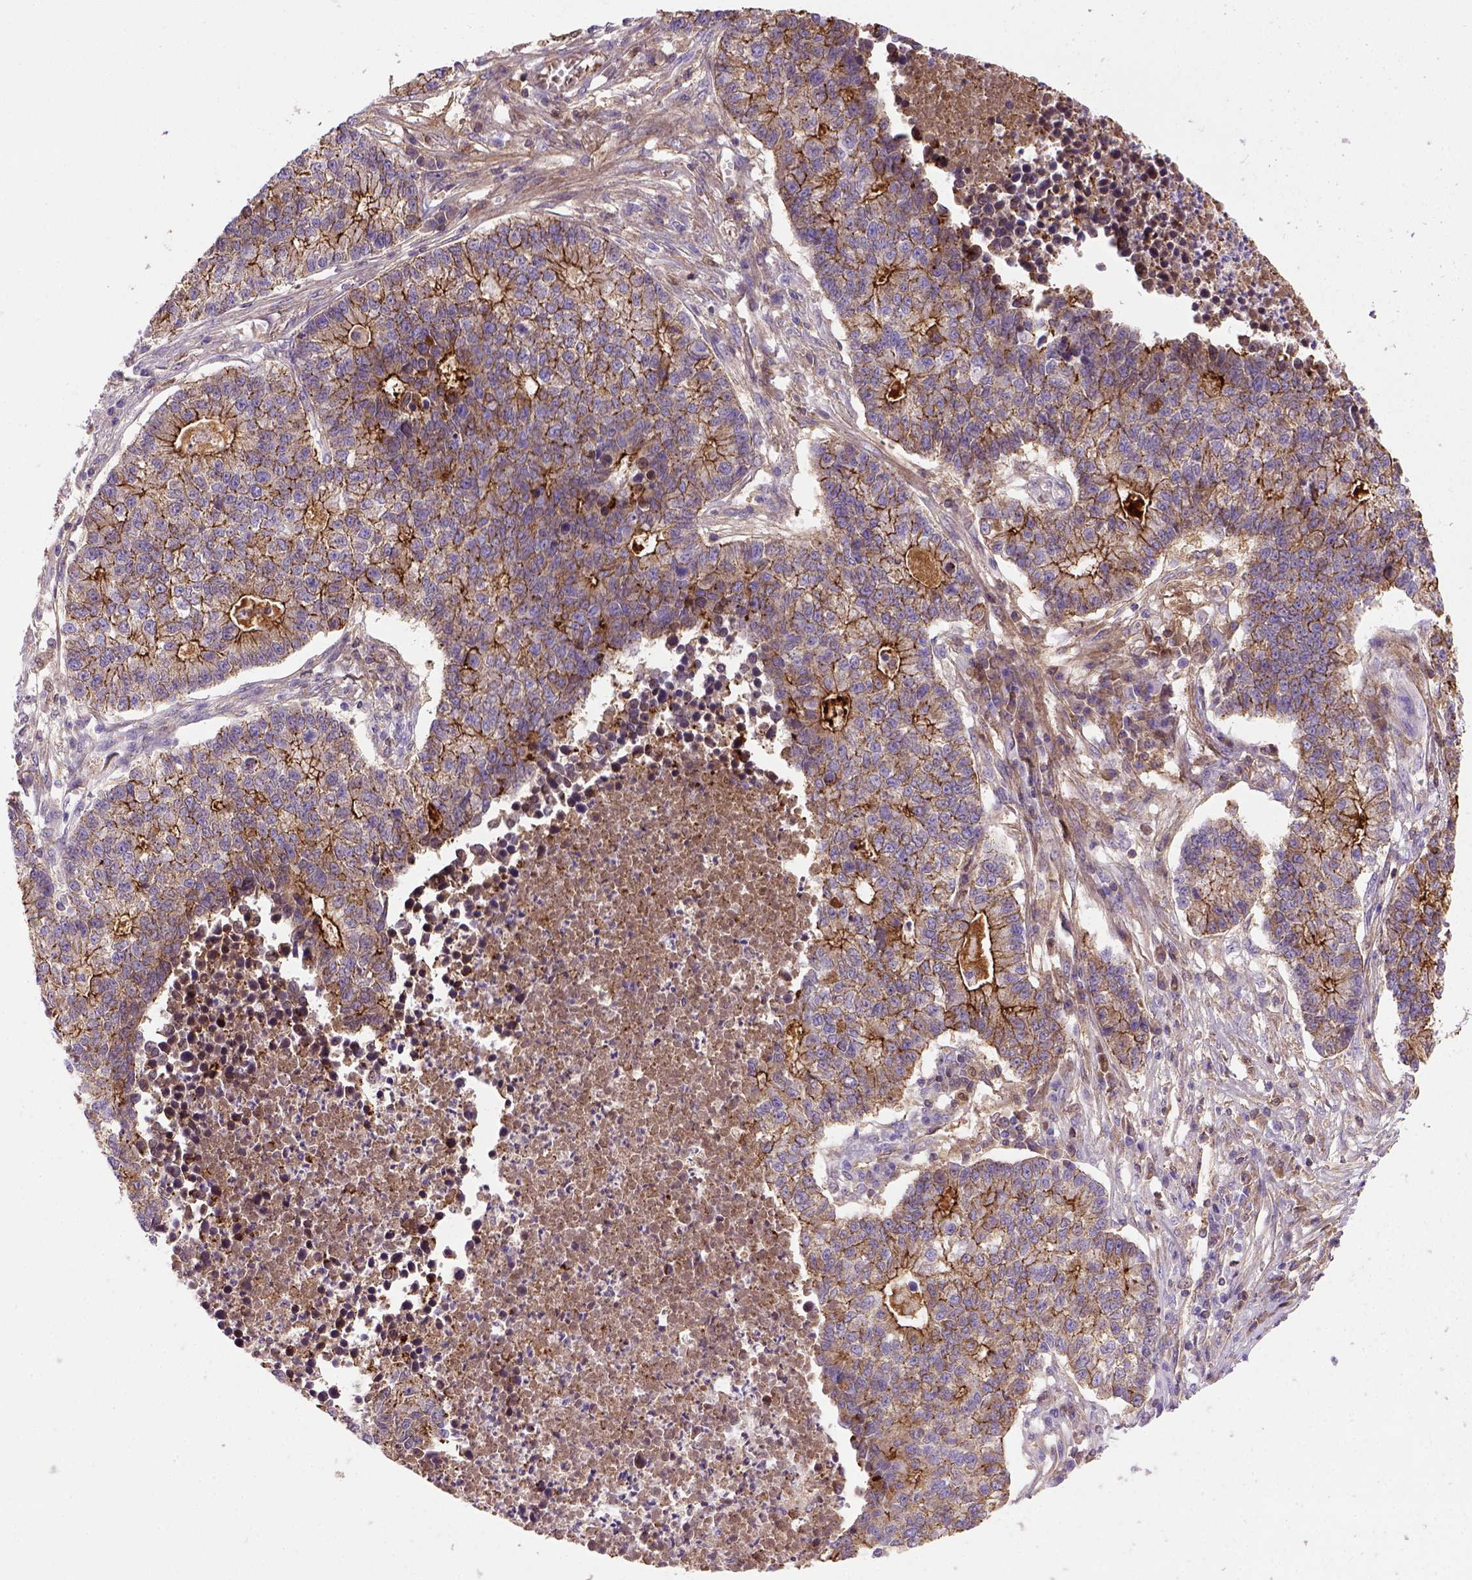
{"staining": {"intensity": "moderate", "quantity": "25%-75%", "location": "cytoplasmic/membranous"}, "tissue": "lung cancer", "cell_type": "Tumor cells", "image_type": "cancer", "snomed": [{"axis": "morphology", "description": "Adenocarcinoma, NOS"}, {"axis": "topography", "description": "Lung"}], "caption": "This is an image of IHC staining of lung cancer, which shows moderate staining in the cytoplasmic/membranous of tumor cells.", "gene": "CDH1", "patient": {"sex": "male", "age": 57}}